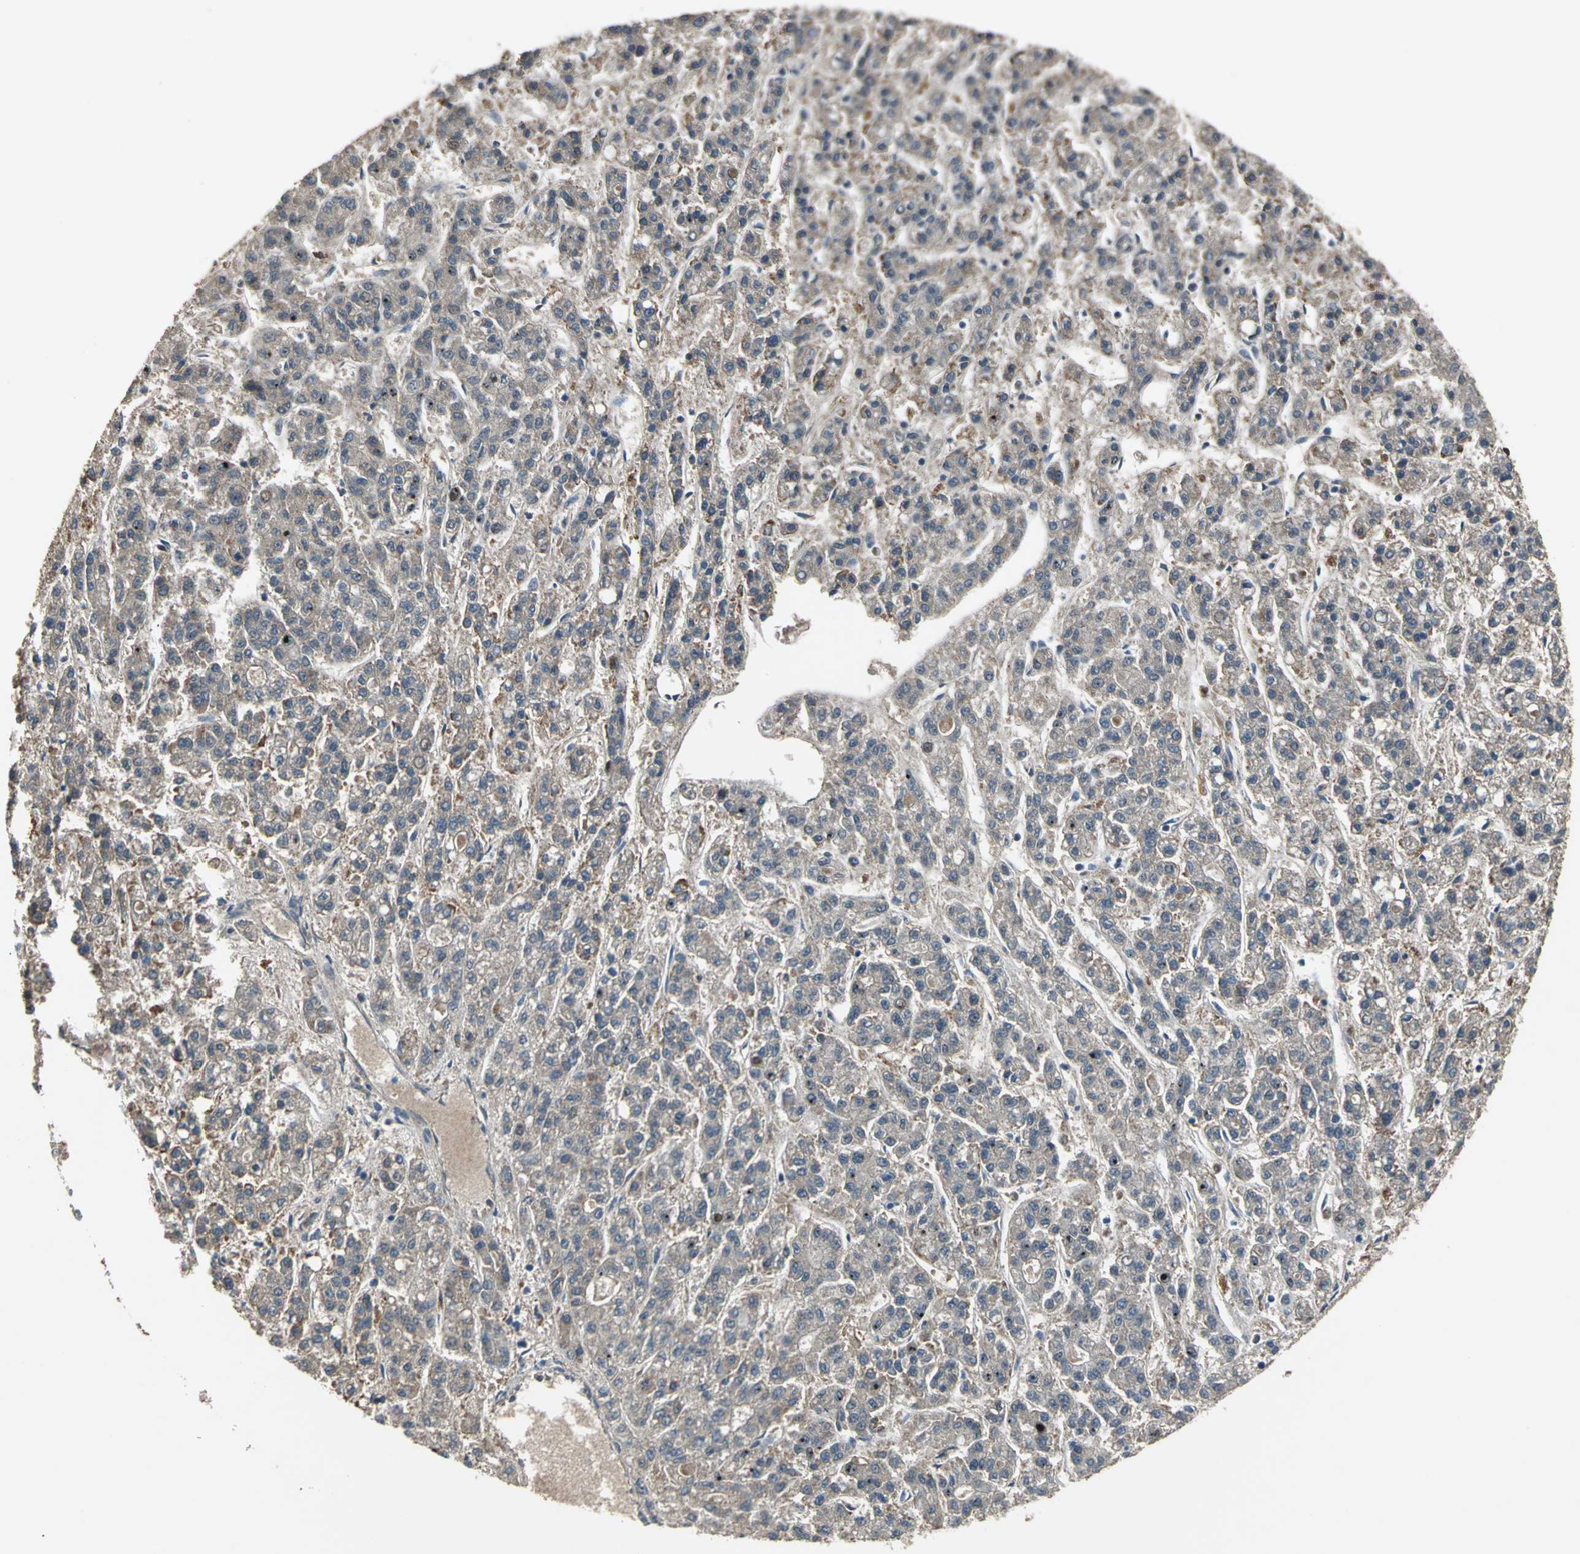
{"staining": {"intensity": "moderate", "quantity": ">75%", "location": "cytoplasmic/membranous"}, "tissue": "liver cancer", "cell_type": "Tumor cells", "image_type": "cancer", "snomed": [{"axis": "morphology", "description": "Carcinoma, Hepatocellular, NOS"}, {"axis": "topography", "description": "Liver"}], "caption": "IHC photomicrograph of human liver cancer stained for a protein (brown), which shows medium levels of moderate cytoplasmic/membranous expression in approximately >75% of tumor cells.", "gene": "HEPH", "patient": {"sex": "male", "age": 70}}